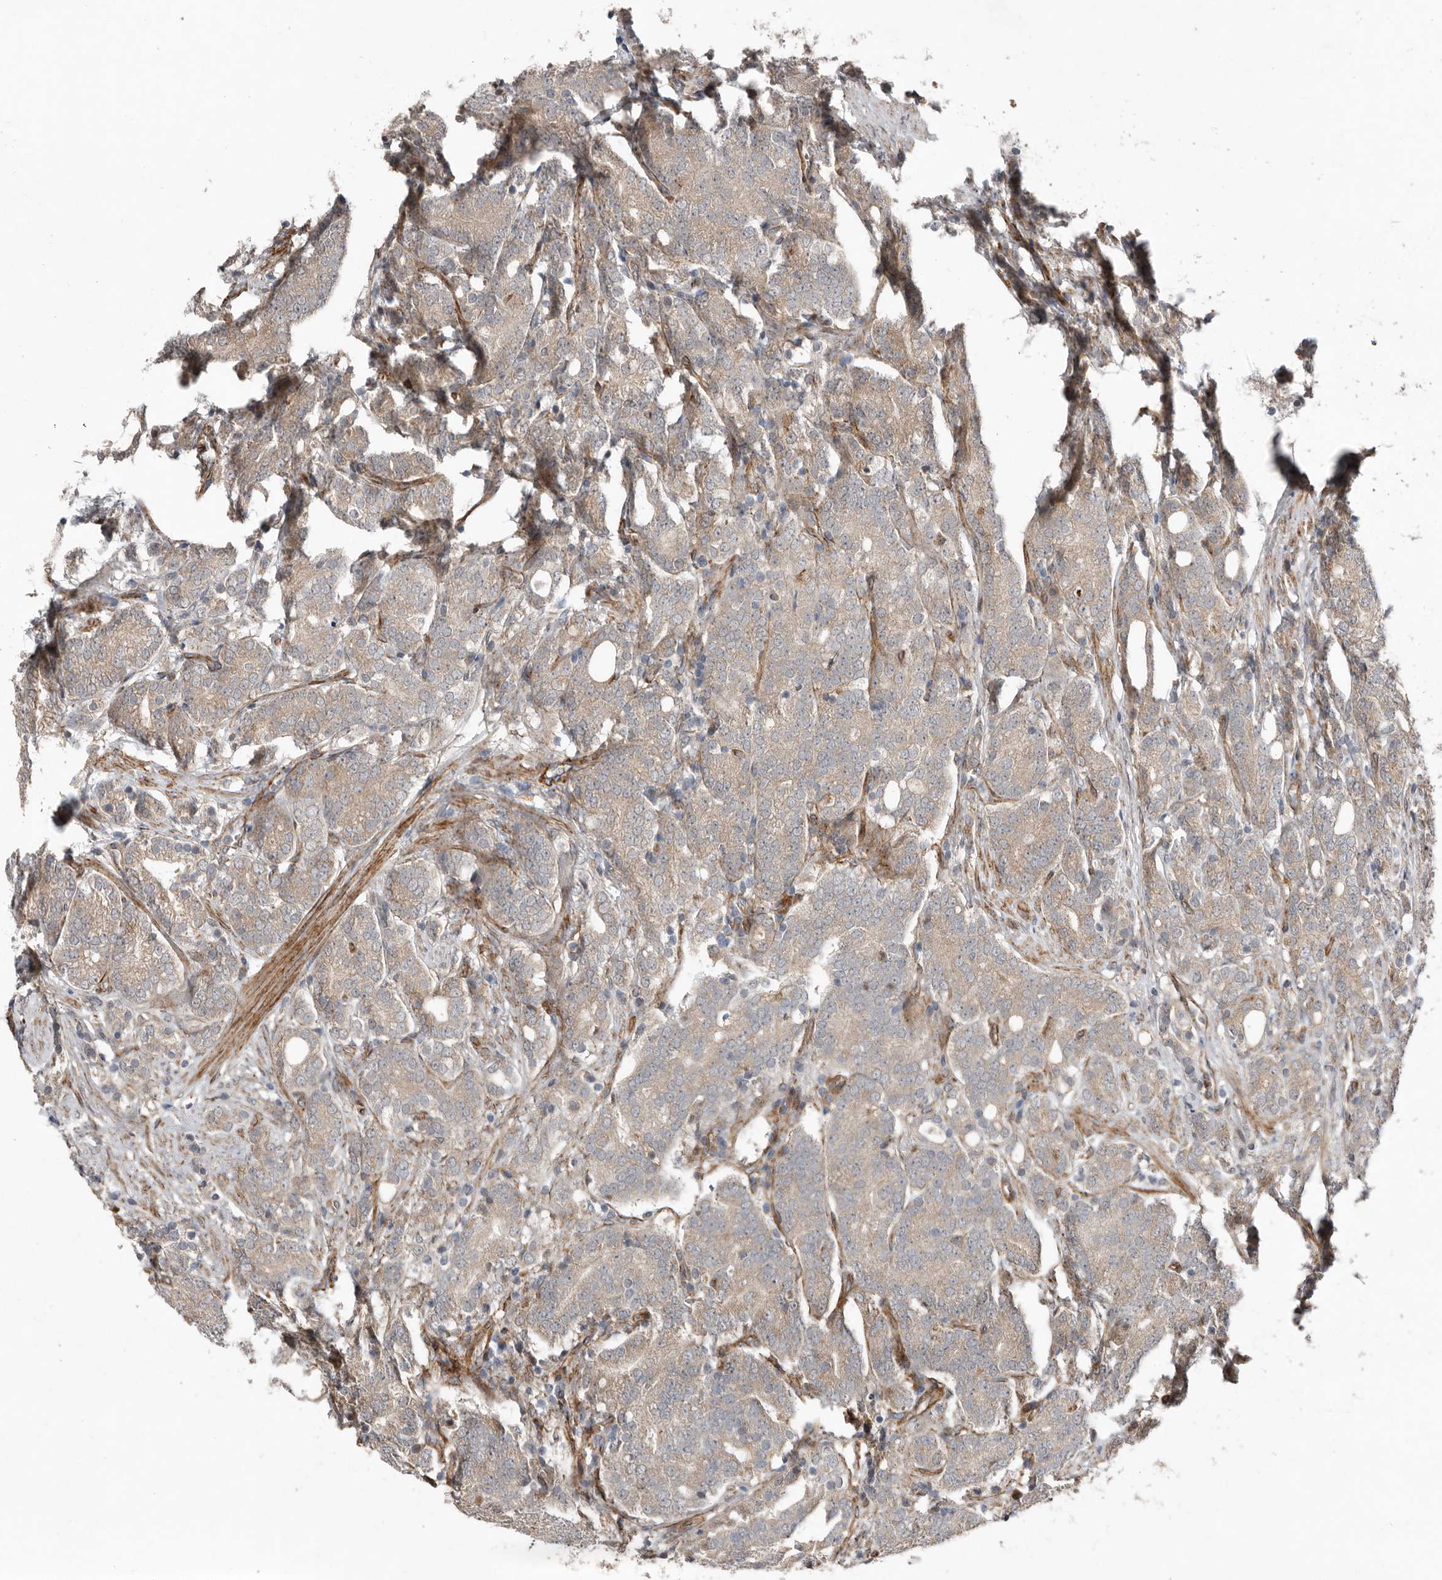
{"staining": {"intensity": "weak", "quantity": ">75%", "location": "cytoplasmic/membranous"}, "tissue": "prostate cancer", "cell_type": "Tumor cells", "image_type": "cancer", "snomed": [{"axis": "morphology", "description": "Adenocarcinoma, High grade"}, {"axis": "topography", "description": "Prostate"}], "caption": "Tumor cells display low levels of weak cytoplasmic/membranous staining in about >75% of cells in human prostate high-grade adenocarcinoma.", "gene": "RANBP17", "patient": {"sex": "male", "age": 57}}